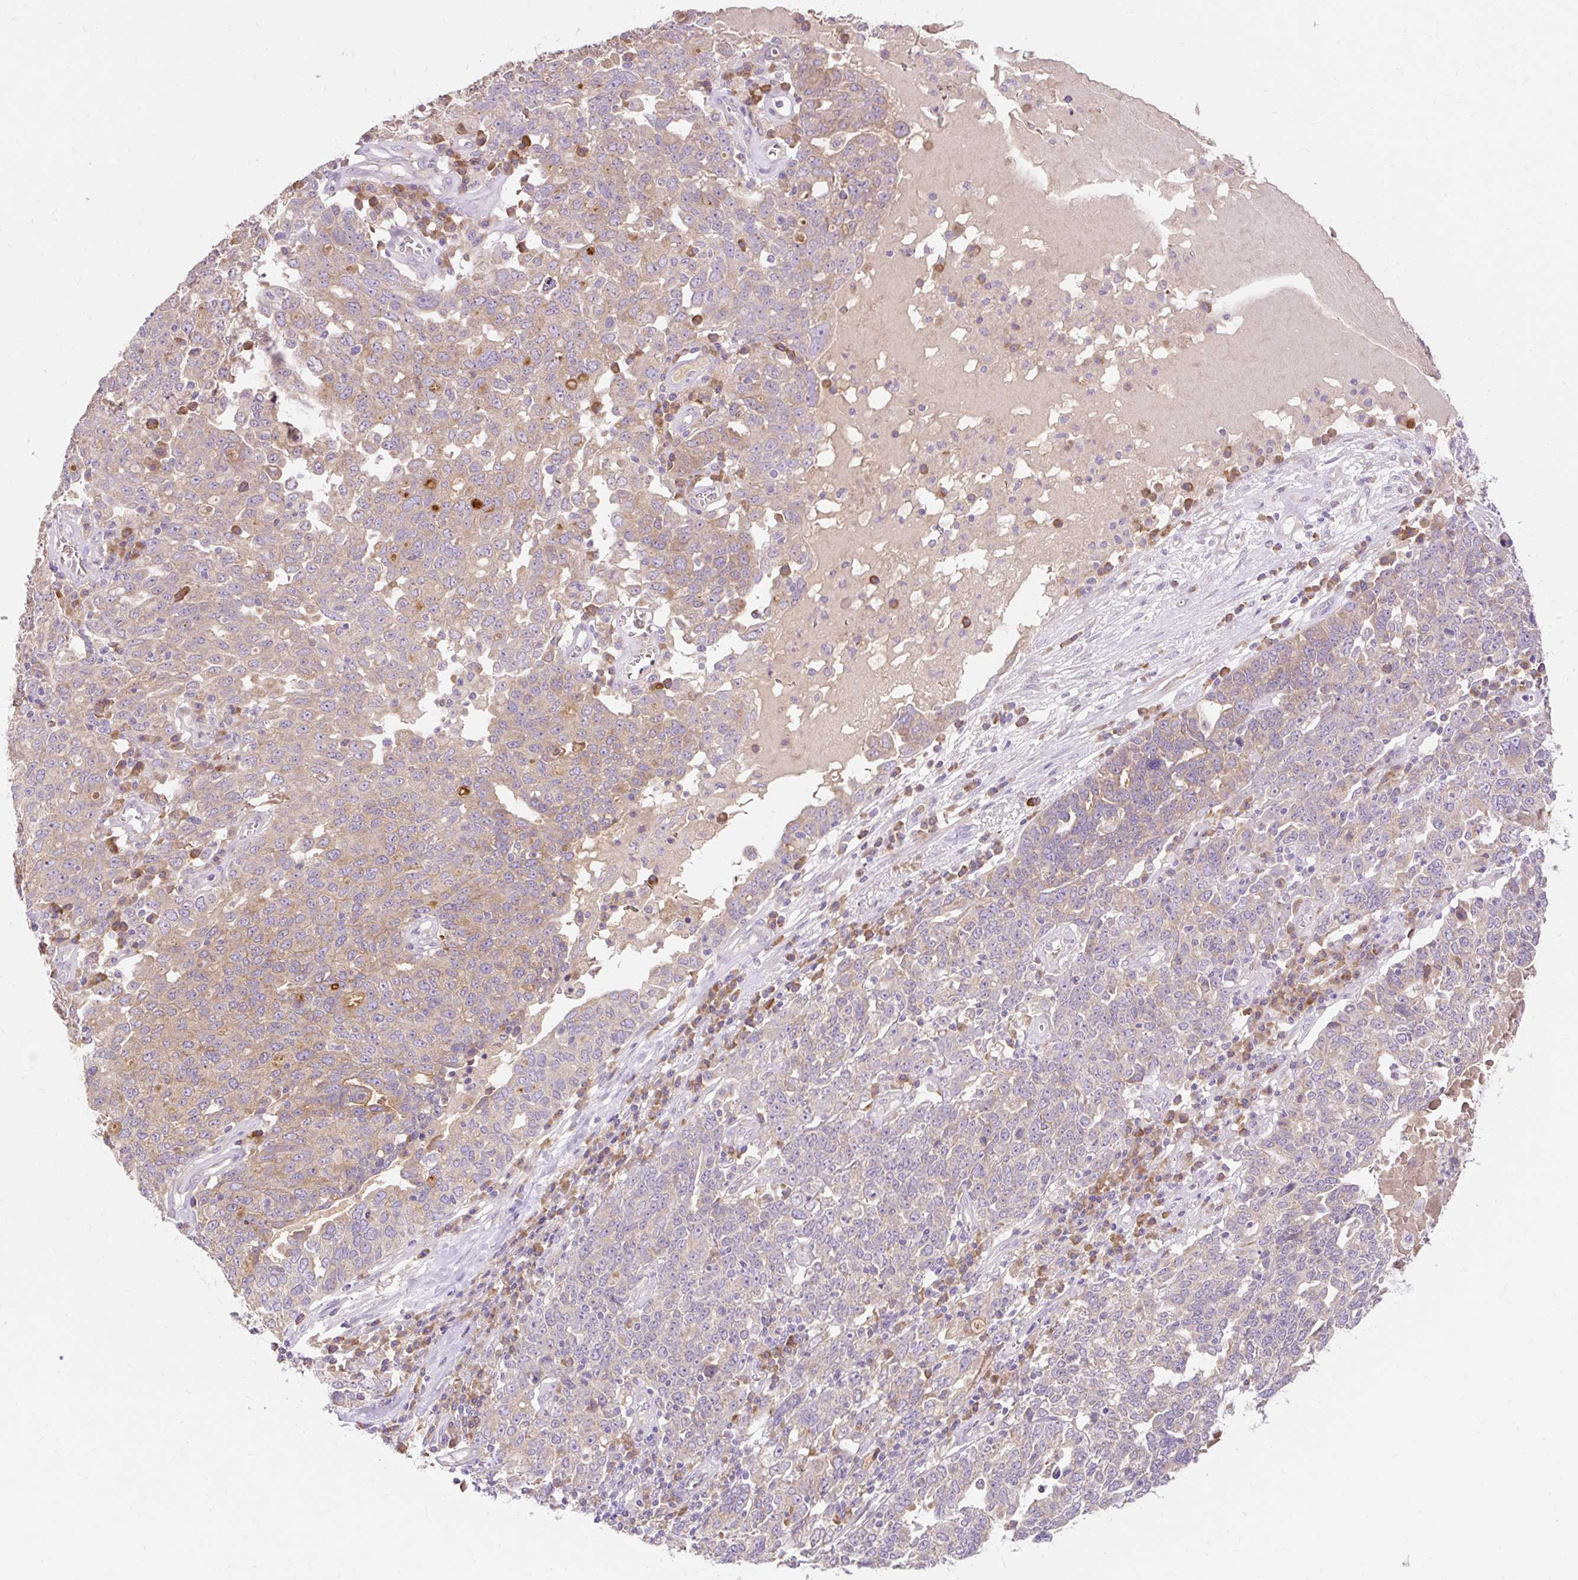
{"staining": {"intensity": "weak", "quantity": "25%-75%", "location": "cytoplasmic/membranous"}, "tissue": "ovarian cancer", "cell_type": "Tumor cells", "image_type": "cancer", "snomed": [{"axis": "morphology", "description": "Carcinoma, endometroid"}, {"axis": "topography", "description": "Ovary"}], "caption": "There is low levels of weak cytoplasmic/membranous expression in tumor cells of ovarian cancer, as demonstrated by immunohistochemical staining (brown color).", "gene": "SEC63", "patient": {"sex": "female", "age": 62}}